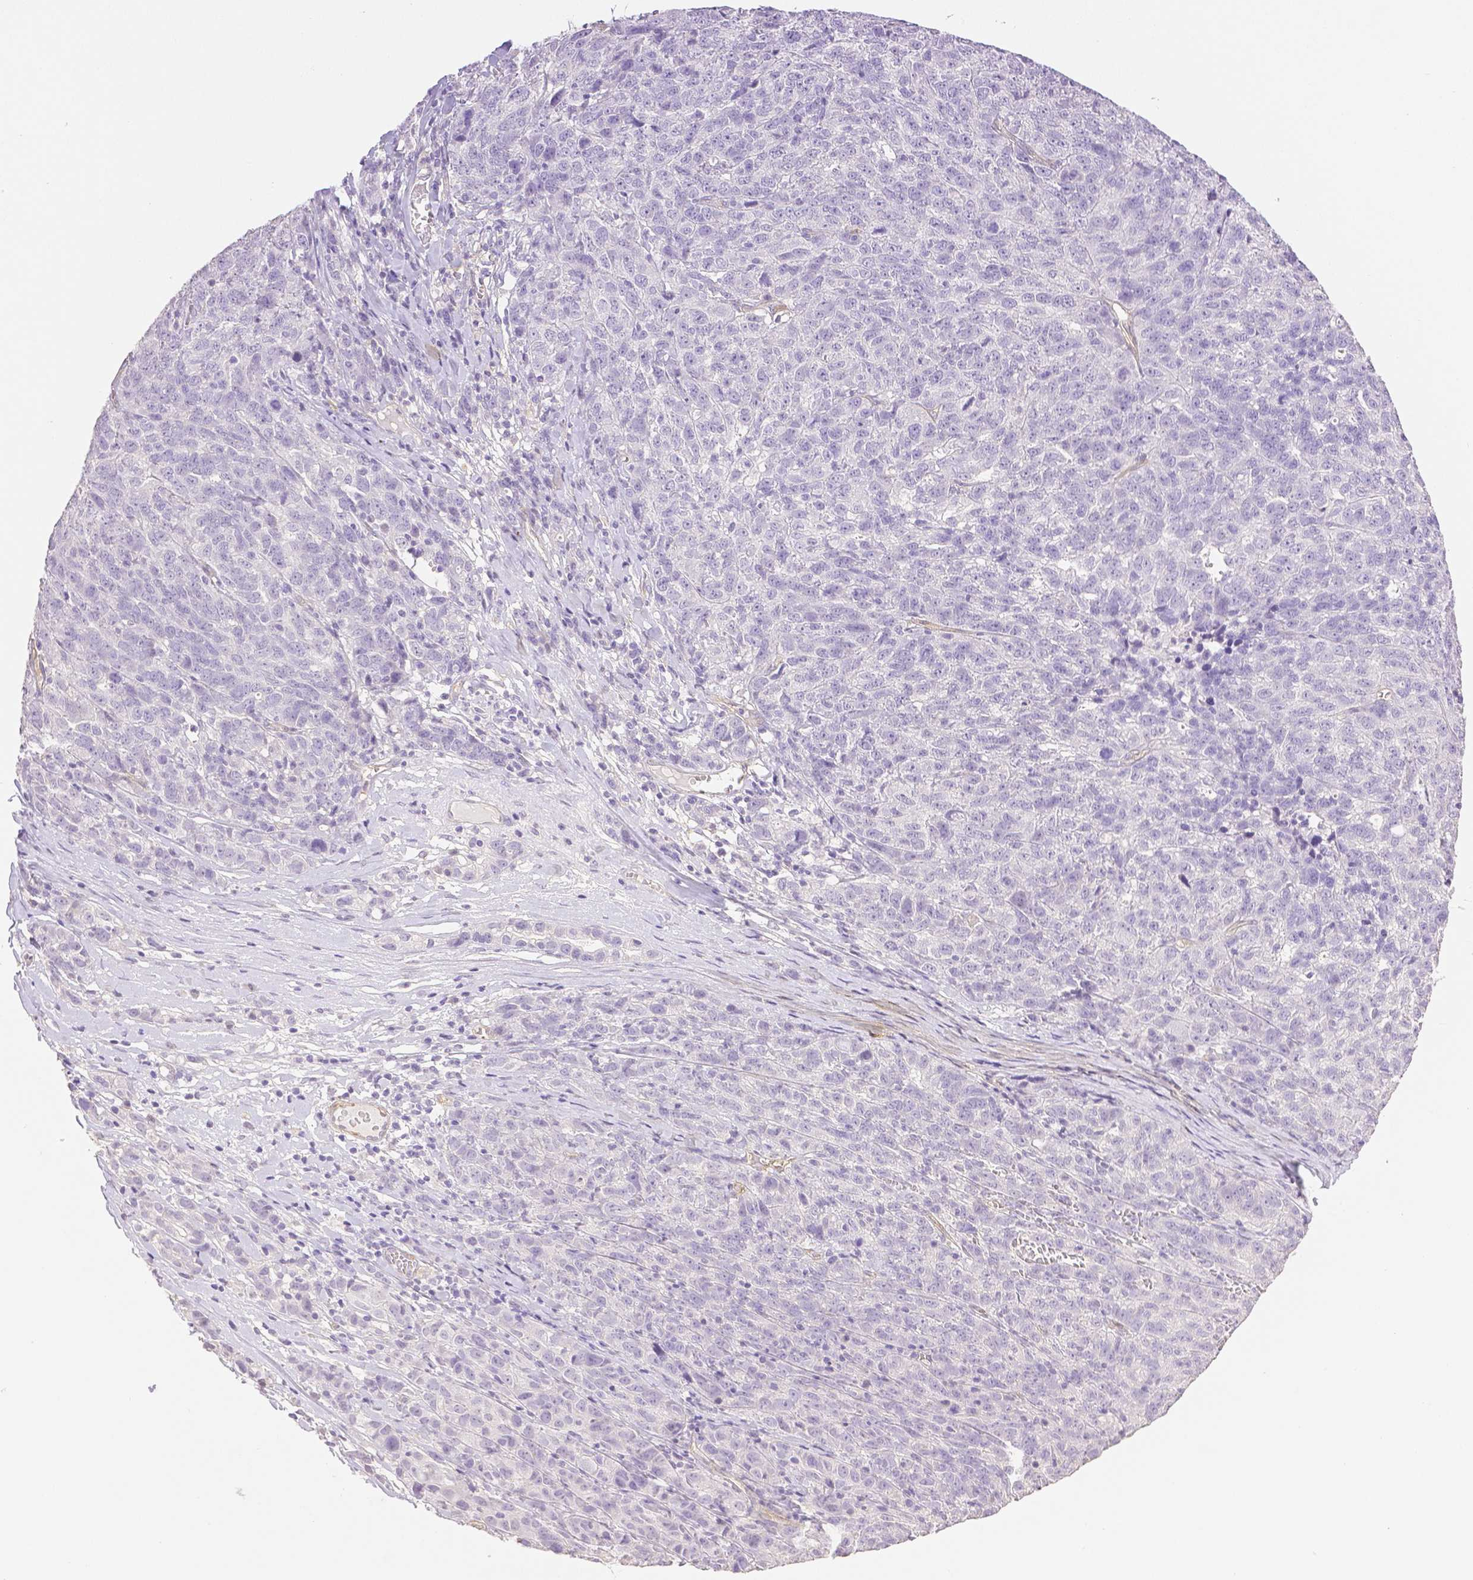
{"staining": {"intensity": "negative", "quantity": "none", "location": "none"}, "tissue": "ovarian cancer", "cell_type": "Tumor cells", "image_type": "cancer", "snomed": [{"axis": "morphology", "description": "Cystadenocarcinoma, serous, NOS"}, {"axis": "topography", "description": "Ovary"}], "caption": "A micrograph of ovarian cancer stained for a protein demonstrates no brown staining in tumor cells.", "gene": "THY1", "patient": {"sex": "female", "age": 71}}